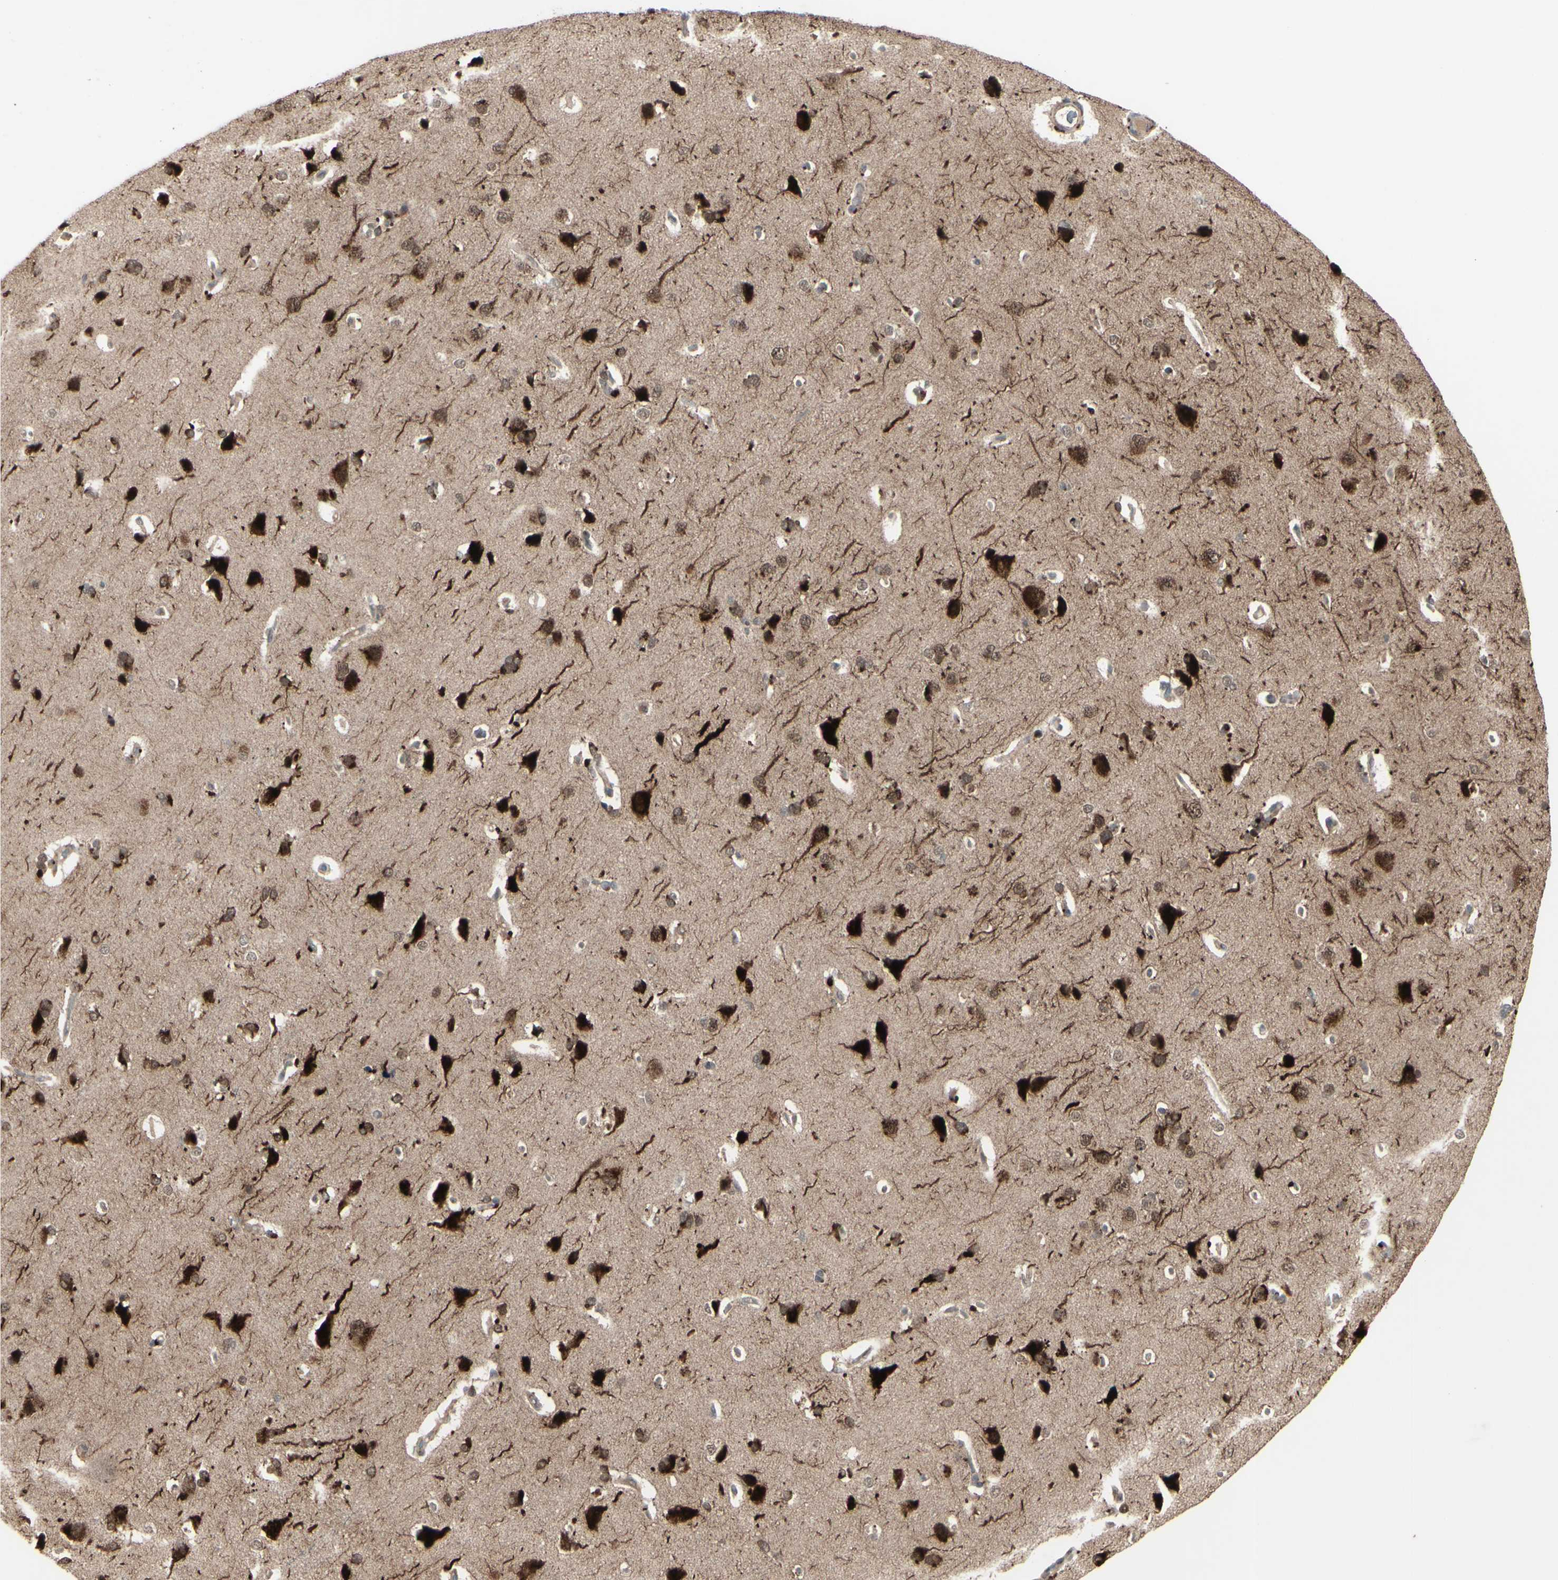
{"staining": {"intensity": "moderate", "quantity": ">75%", "location": "cytoplasmic/membranous"}, "tissue": "cerebral cortex", "cell_type": "Endothelial cells", "image_type": "normal", "snomed": [{"axis": "morphology", "description": "Normal tissue, NOS"}, {"axis": "topography", "description": "Cerebral cortex"}], "caption": "The micrograph reveals immunohistochemical staining of benign cerebral cortex. There is moderate cytoplasmic/membranous positivity is present in approximately >75% of endothelial cells.", "gene": "MLF2", "patient": {"sex": "male", "age": 62}}